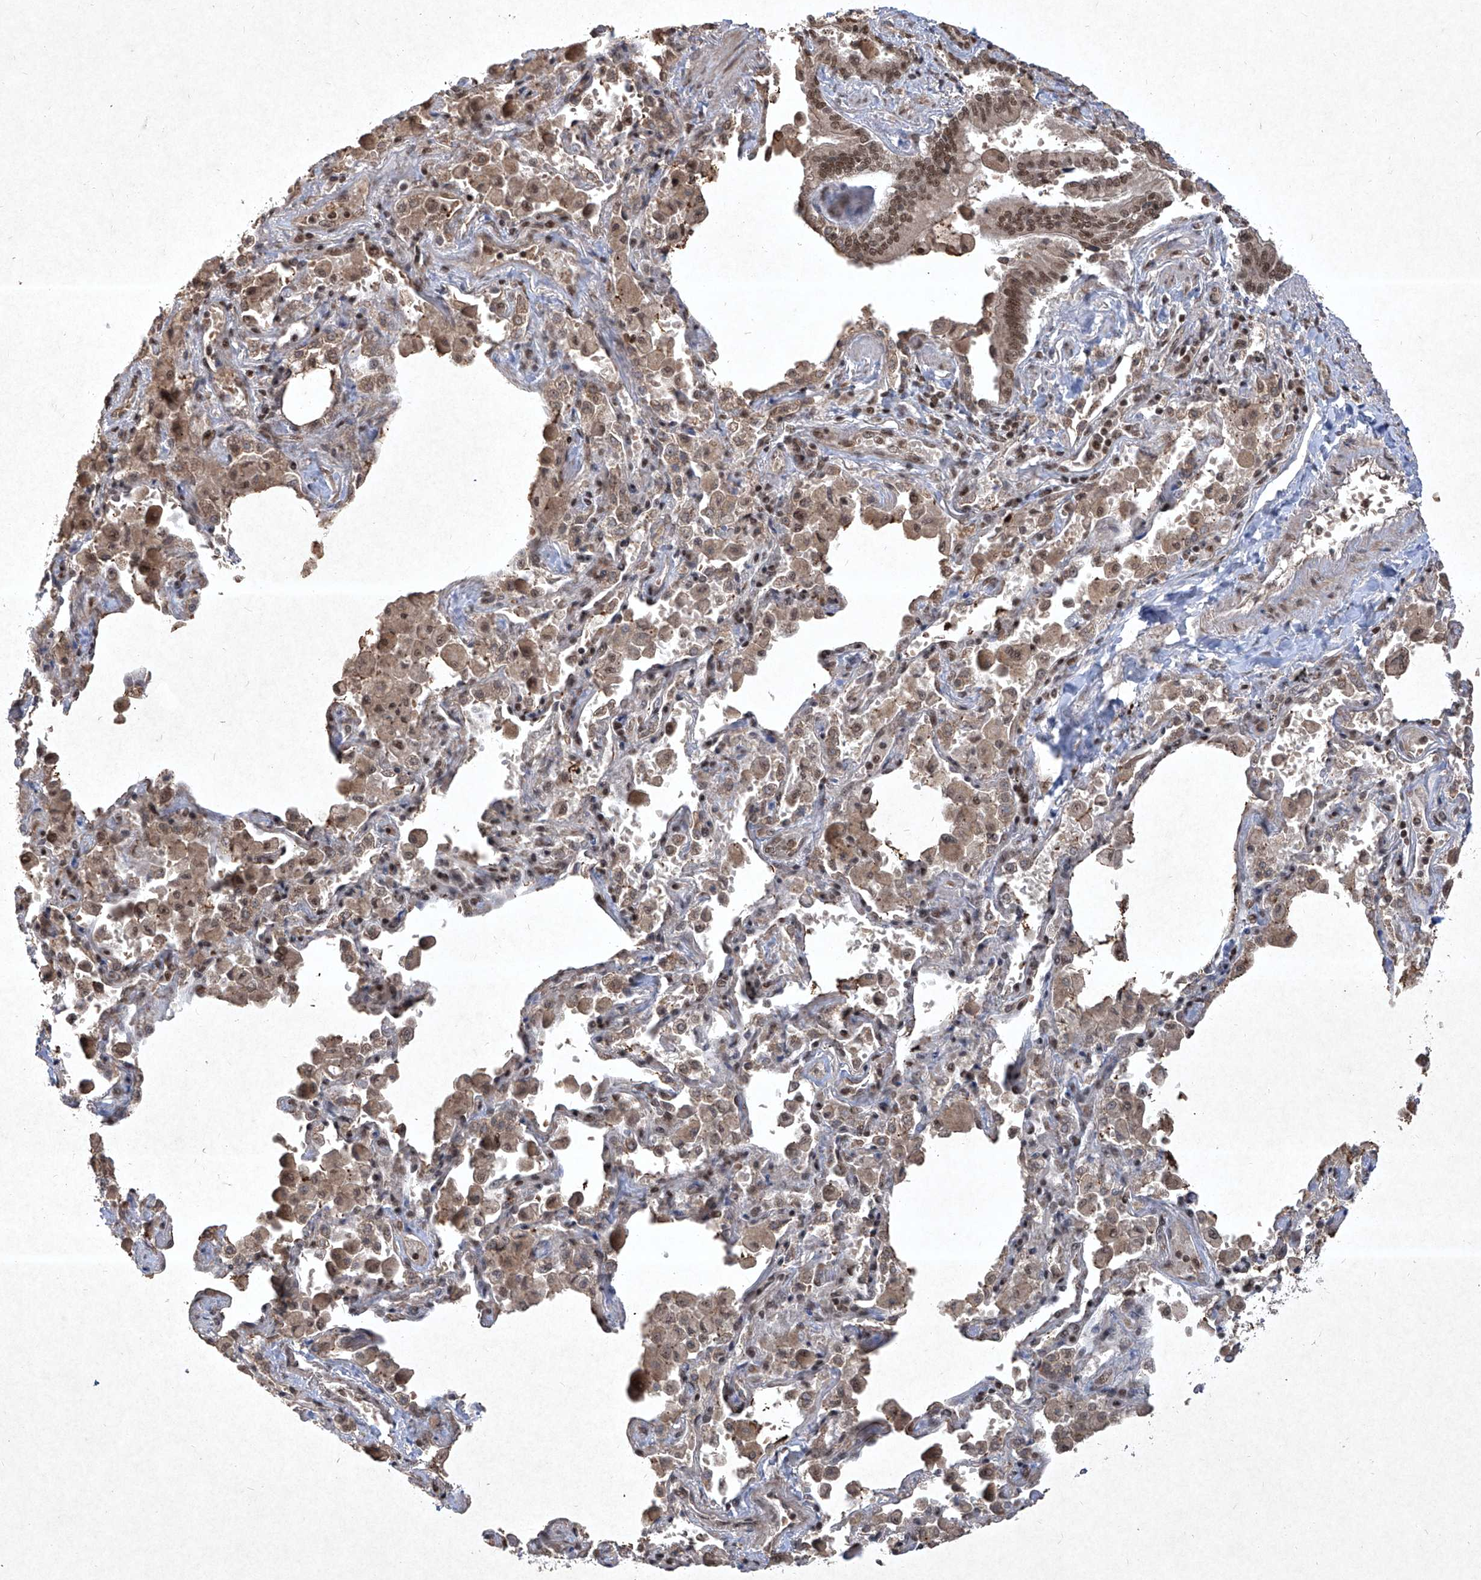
{"staining": {"intensity": "strong", "quantity": ">75%", "location": "cytoplasmic/membranous,nuclear"}, "tissue": "bronchus", "cell_type": "Respiratory epithelial cells", "image_type": "normal", "snomed": [{"axis": "morphology", "description": "Normal tissue, NOS"}, {"axis": "morphology", "description": "Inflammation, NOS"}, {"axis": "topography", "description": "Lung"}], "caption": "Immunohistochemical staining of unremarkable human bronchus reveals high levels of strong cytoplasmic/membranous,nuclear expression in approximately >75% of respiratory epithelial cells. (brown staining indicates protein expression, while blue staining denotes nuclei).", "gene": "IRF2", "patient": {"sex": "female", "age": 46}}